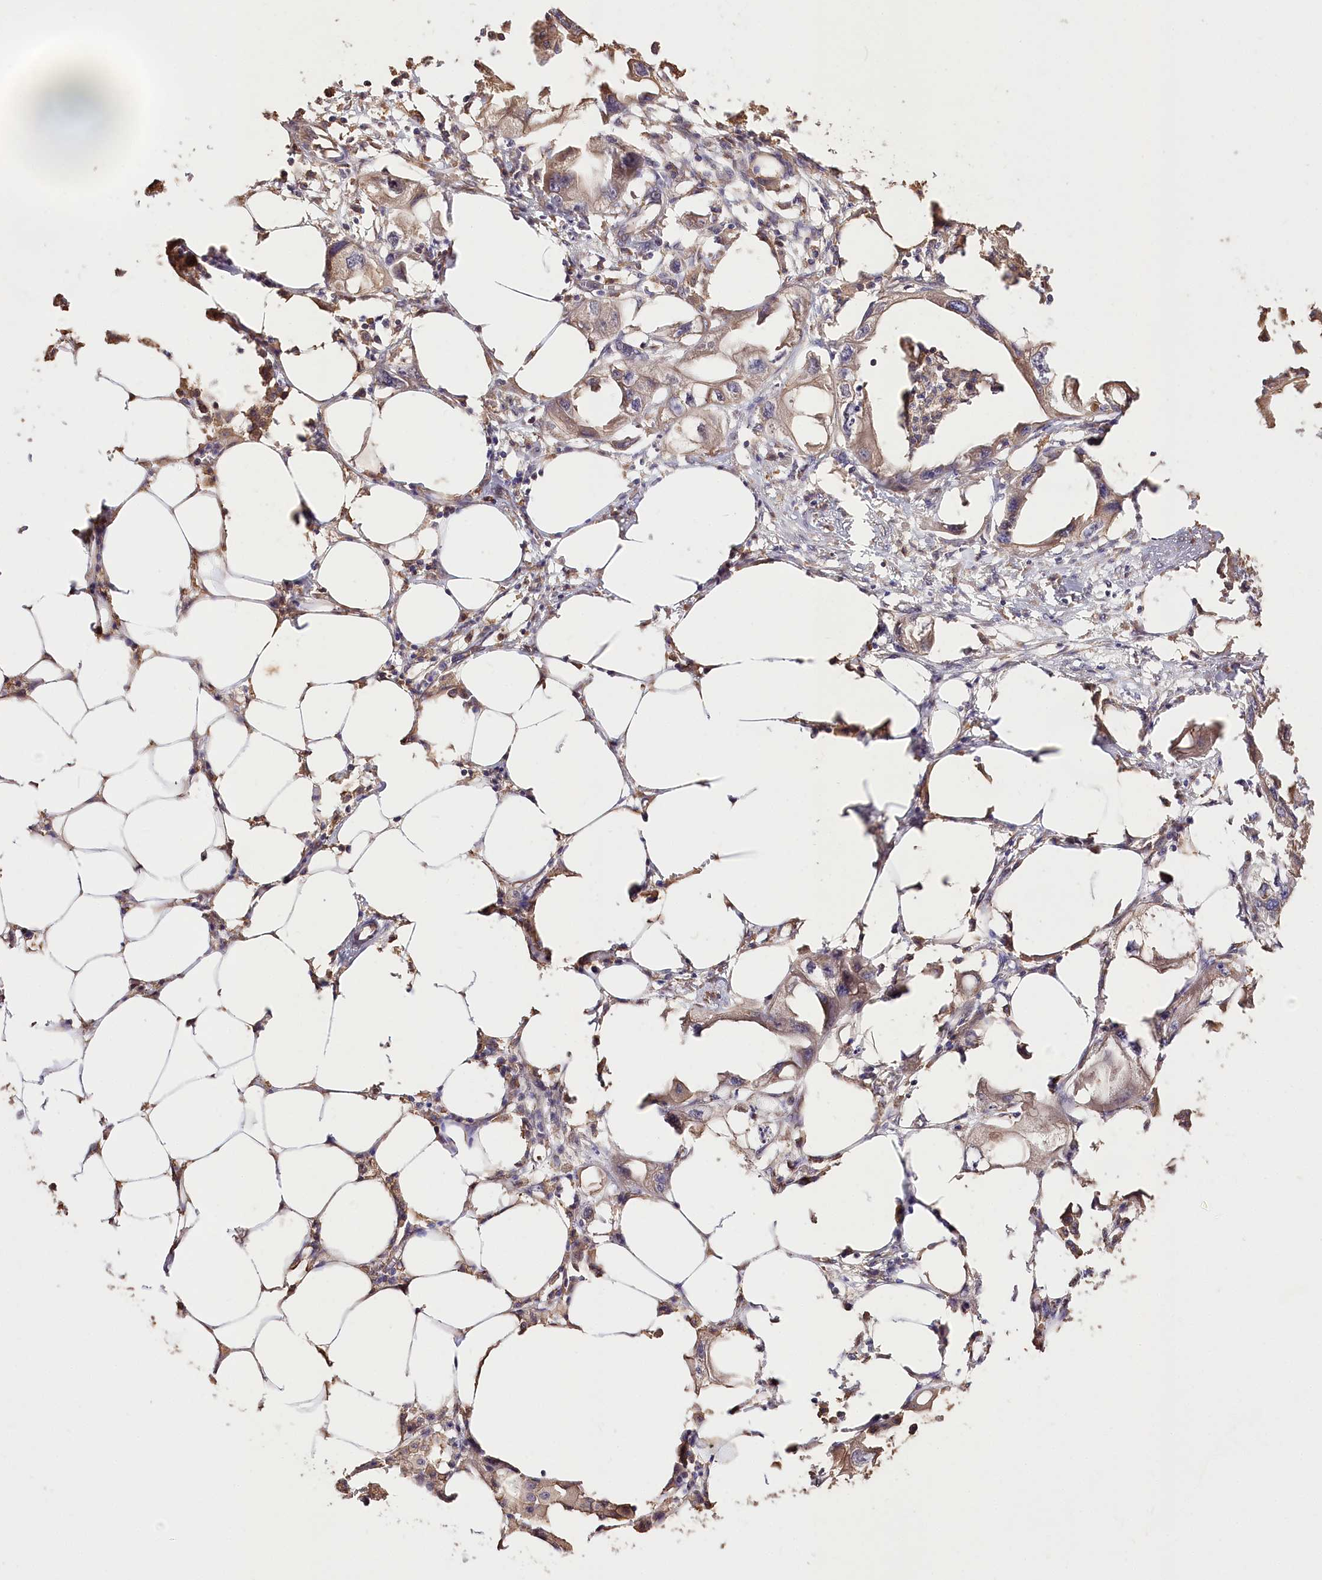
{"staining": {"intensity": "weak", "quantity": "<25%", "location": "cytoplasmic/membranous"}, "tissue": "endometrial cancer", "cell_type": "Tumor cells", "image_type": "cancer", "snomed": [{"axis": "morphology", "description": "Adenocarcinoma, NOS"}, {"axis": "morphology", "description": "Adenocarcinoma, metastatic, NOS"}, {"axis": "topography", "description": "Adipose tissue"}, {"axis": "topography", "description": "Endometrium"}], "caption": "Tumor cells are negative for brown protein staining in metastatic adenocarcinoma (endometrial). The staining is performed using DAB (3,3'-diaminobenzidine) brown chromogen with nuclei counter-stained in using hematoxylin.", "gene": "R3HDM2", "patient": {"sex": "female", "age": 67}}